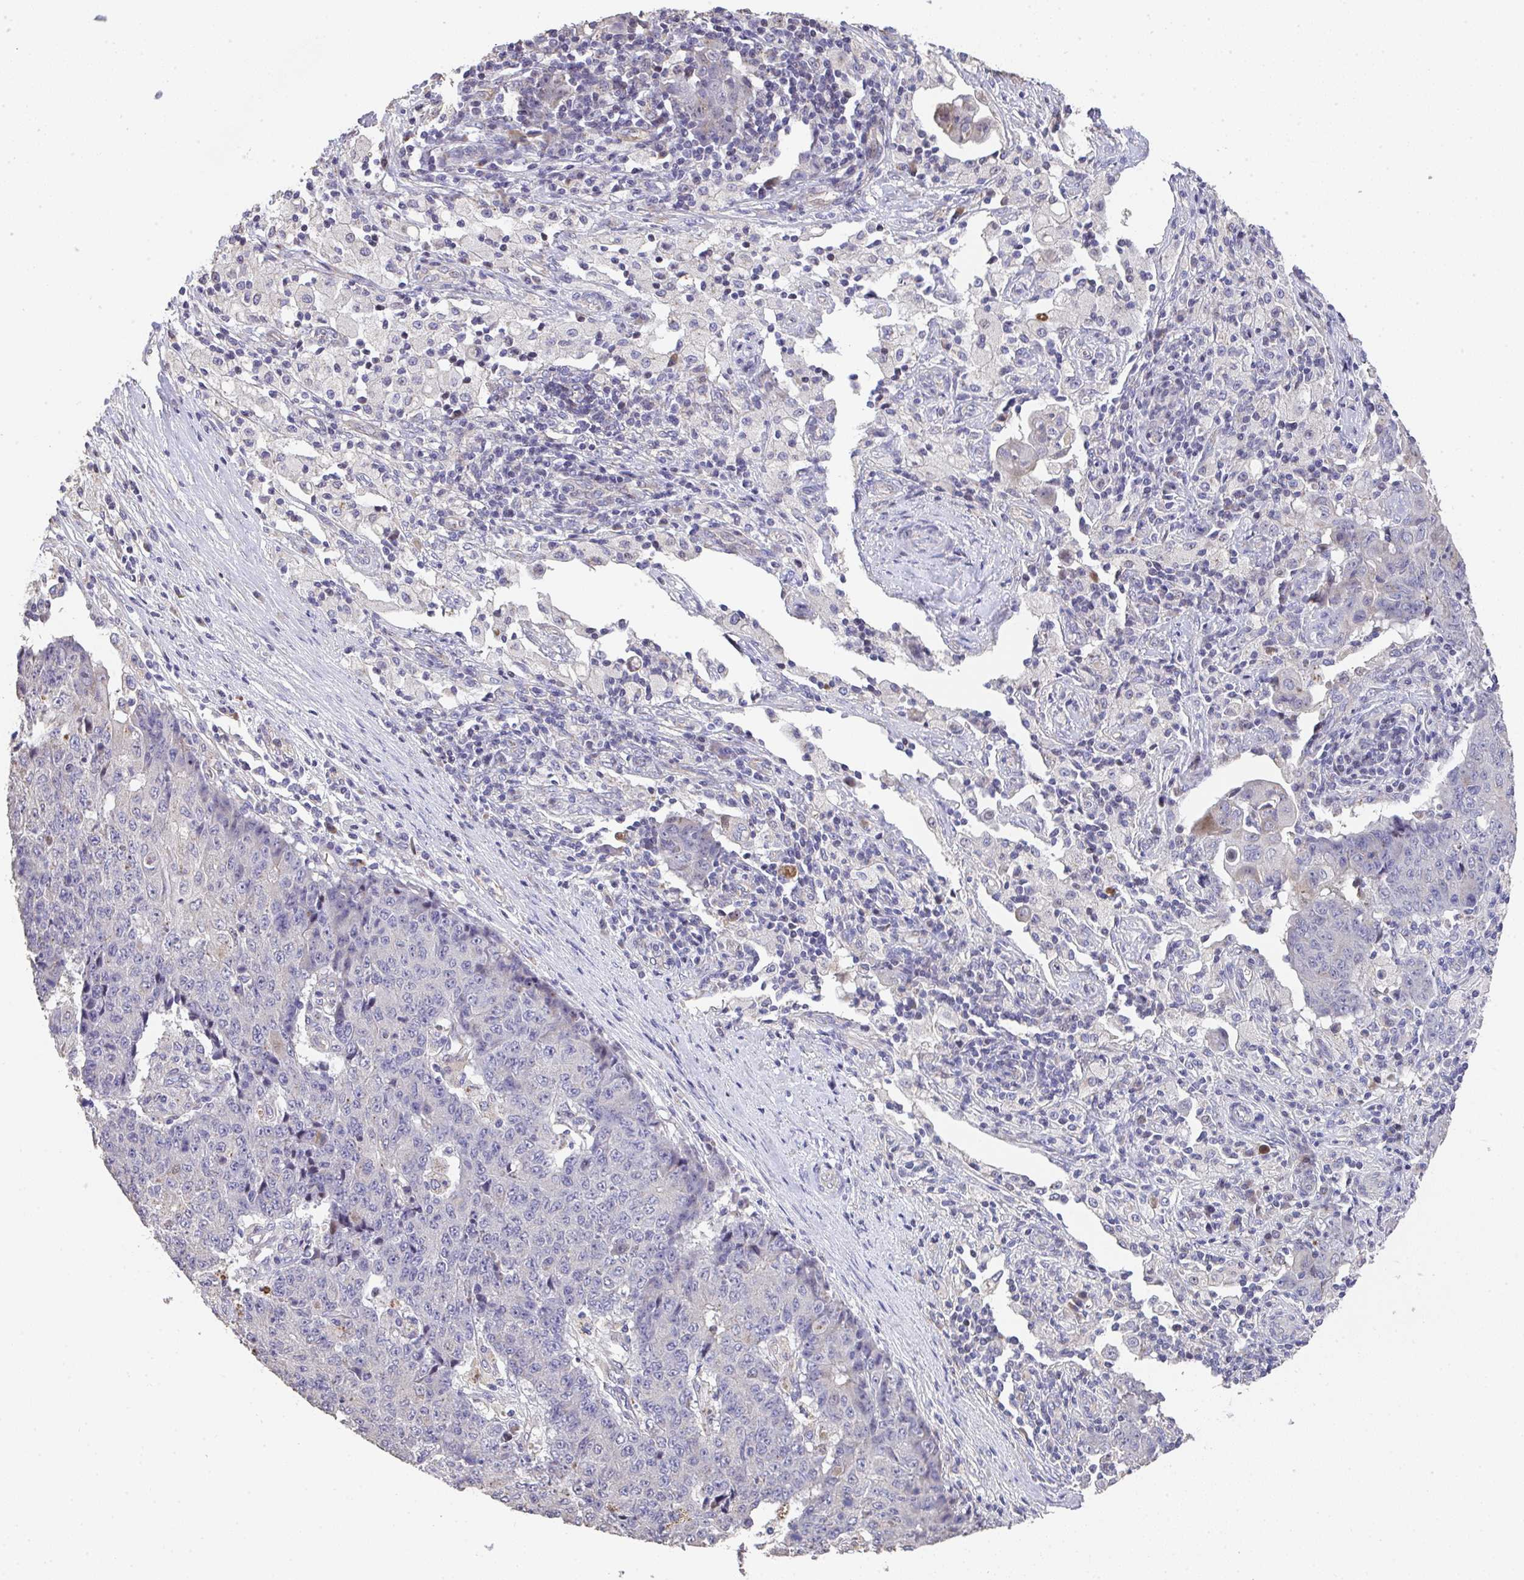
{"staining": {"intensity": "negative", "quantity": "none", "location": "none"}, "tissue": "ovarian cancer", "cell_type": "Tumor cells", "image_type": "cancer", "snomed": [{"axis": "morphology", "description": "Carcinoma, endometroid"}, {"axis": "topography", "description": "Ovary"}], "caption": "Tumor cells are negative for protein expression in human ovarian cancer (endometroid carcinoma).", "gene": "RUNDC3B", "patient": {"sex": "female", "age": 42}}